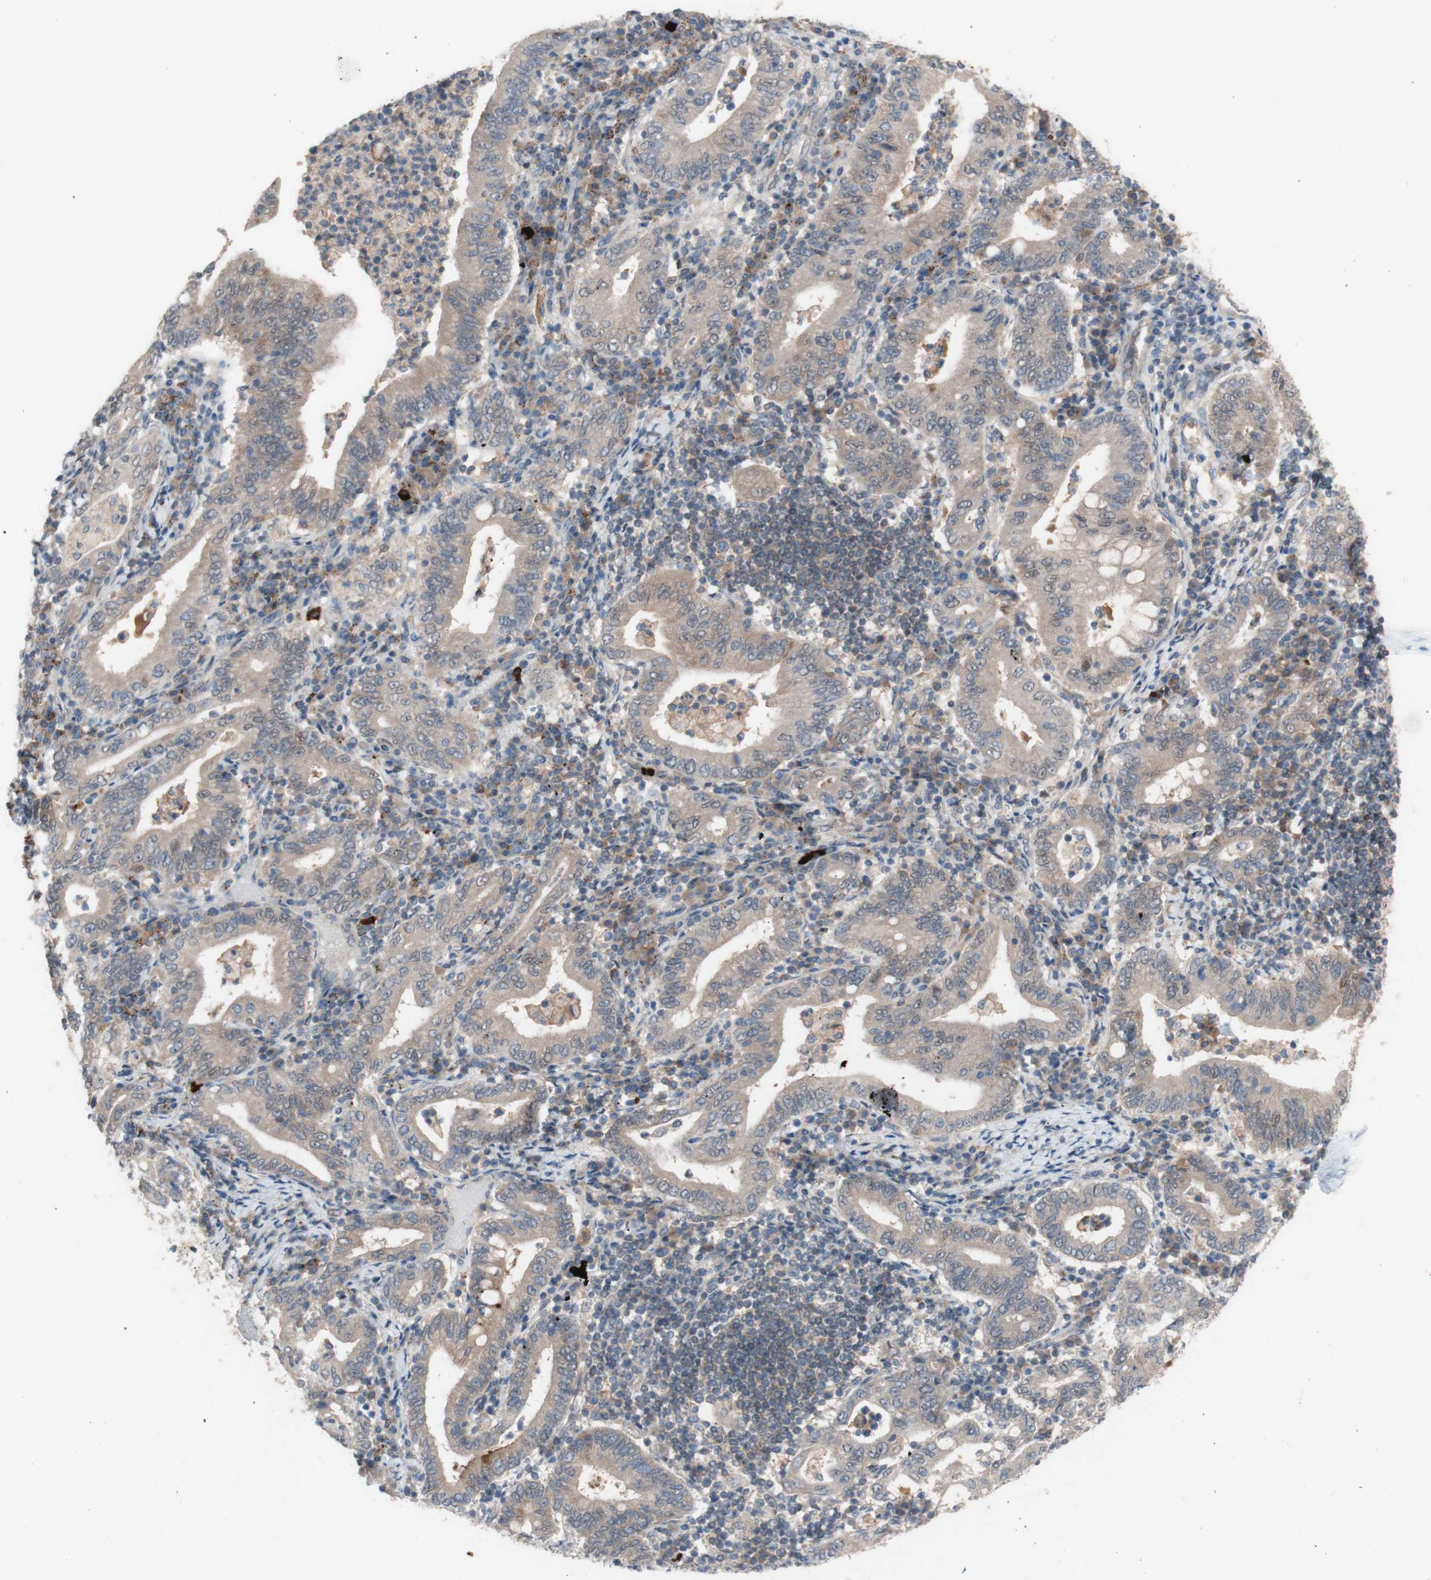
{"staining": {"intensity": "weak", "quantity": ">75%", "location": "cytoplasmic/membranous"}, "tissue": "stomach cancer", "cell_type": "Tumor cells", "image_type": "cancer", "snomed": [{"axis": "morphology", "description": "Normal tissue, NOS"}, {"axis": "morphology", "description": "Adenocarcinoma, NOS"}, {"axis": "topography", "description": "Esophagus"}, {"axis": "topography", "description": "Stomach, upper"}, {"axis": "topography", "description": "Peripheral nerve tissue"}], "caption": "Immunohistochemistry photomicrograph of neoplastic tissue: stomach cancer stained using immunohistochemistry (IHC) exhibits low levels of weak protein expression localized specifically in the cytoplasmic/membranous of tumor cells, appearing as a cytoplasmic/membranous brown color.", "gene": "PEX2", "patient": {"sex": "male", "age": 62}}